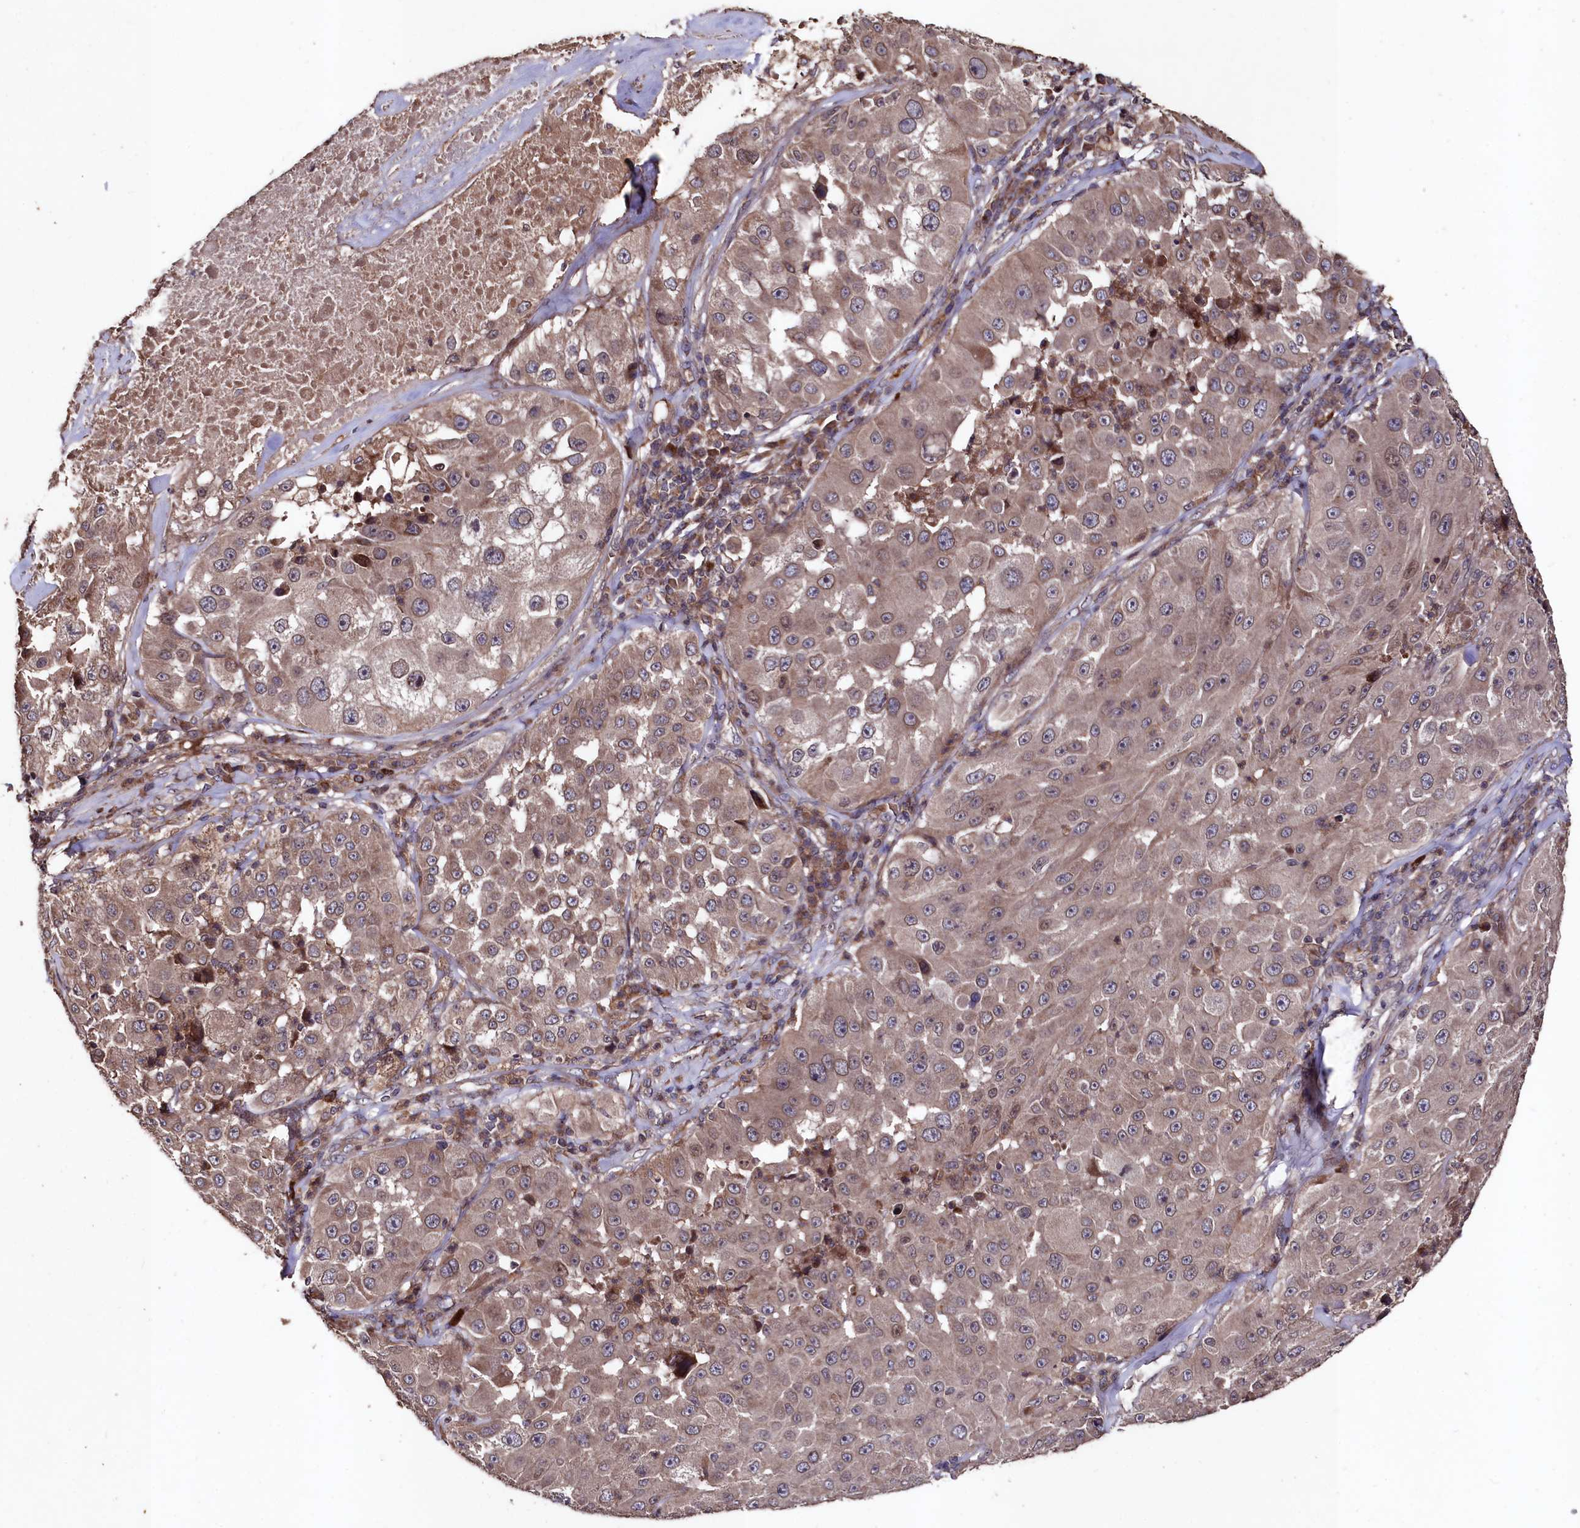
{"staining": {"intensity": "weak", "quantity": ">75%", "location": "cytoplasmic/membranous"}, "tissue": "melanoma", "cell_type": "Tumor cells", "image_type": "cancer", "snomed": [{"axis": "morphology", "description": "Malignant melanoma, Metastatic site"}, {"axis": "topography", "description": "Lymph node"}], "caption": "This image displays immunohistochemistry (IHC) staining of melanoma, with low weak cytoplasmic/membranous staining in approximately >75% of tumor cells.", "gene": "MYO1H", "patient": {"sex": "male", "age": 62}}